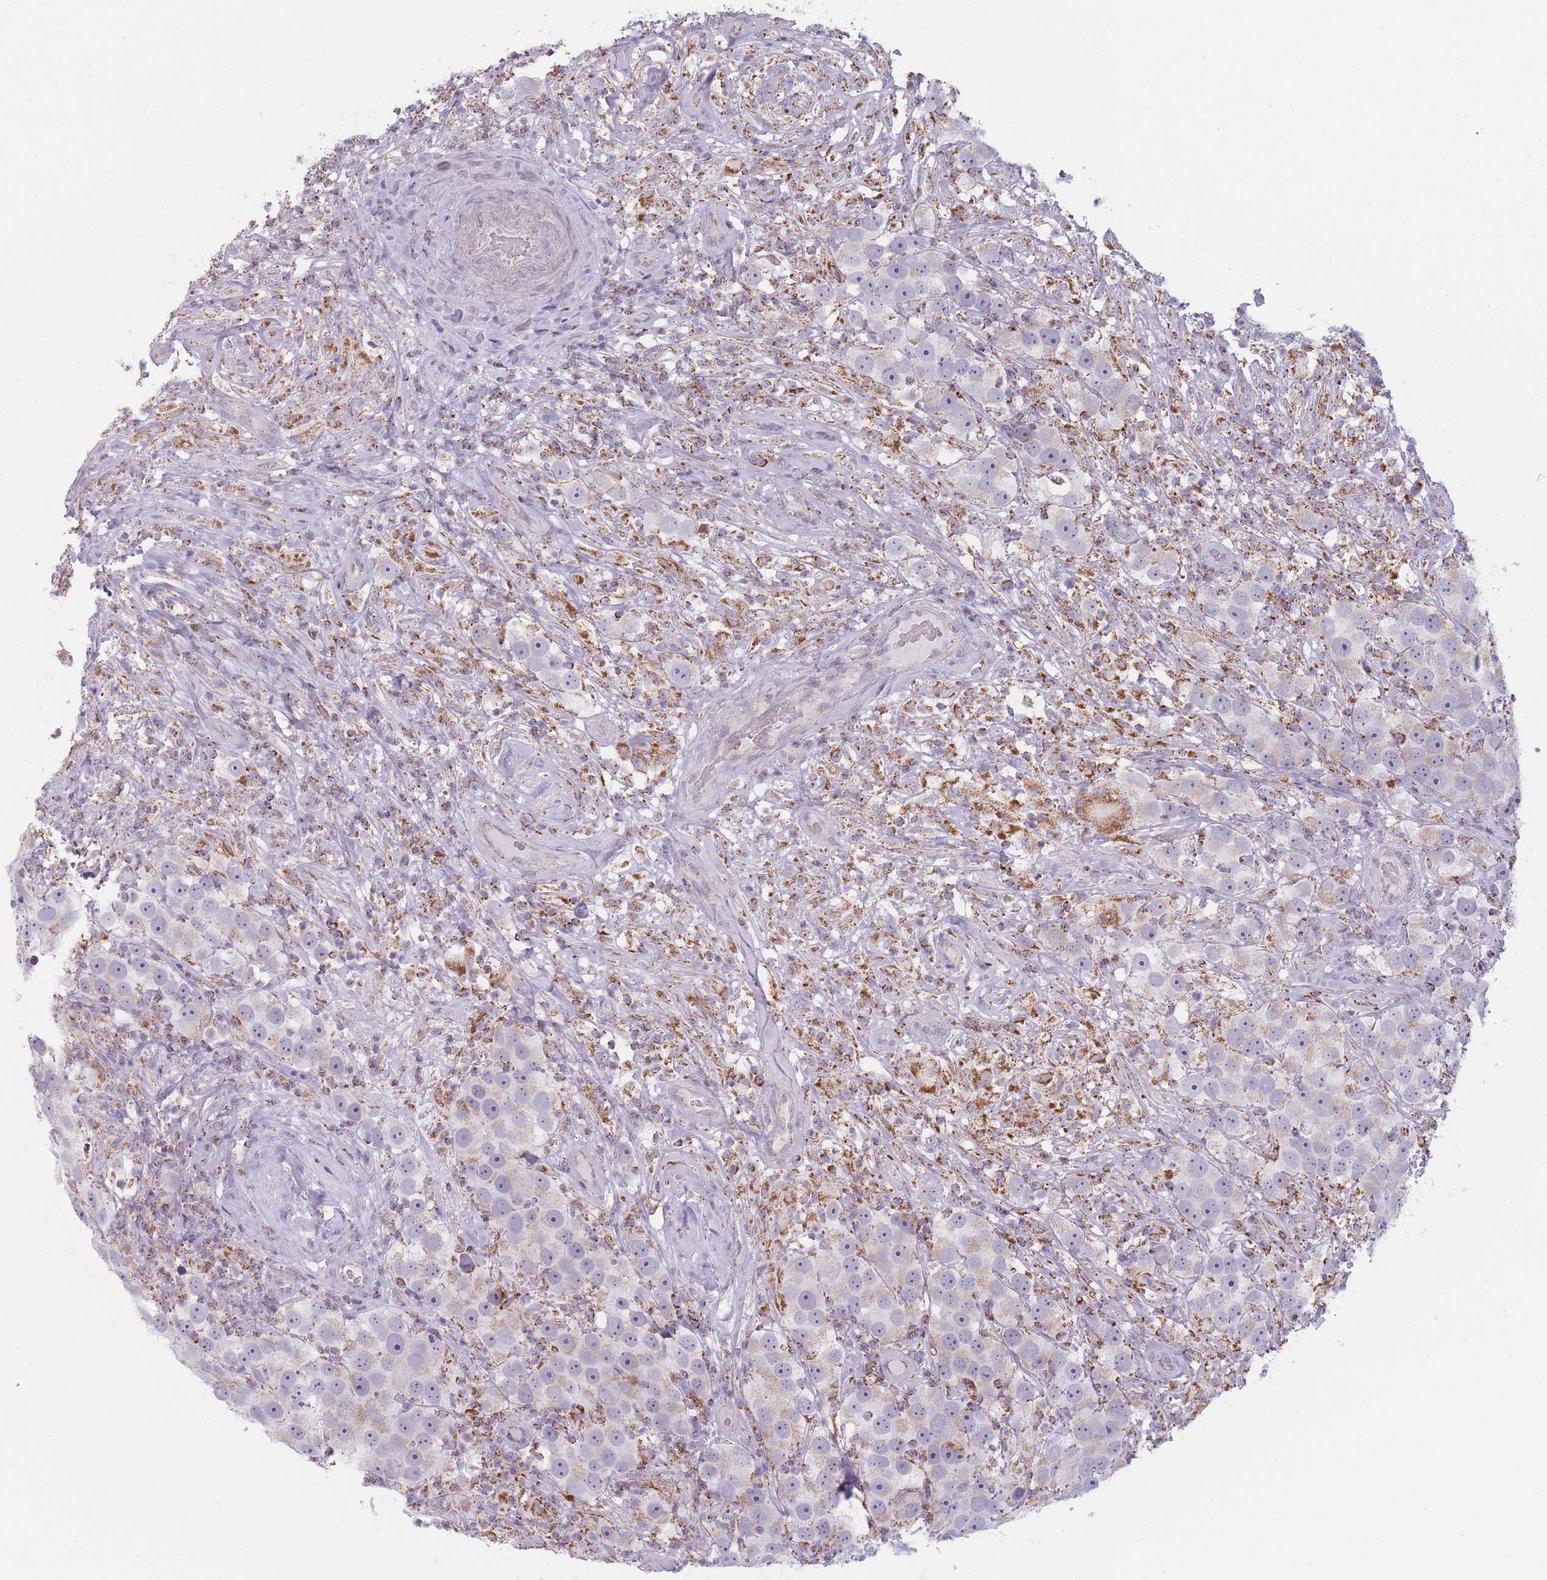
{"staining": {"intensity": "weak", "quantity": "<25%", "location": "cytoplasmic/membranous"}, "tissue": "testis cancer", "cell_type": "Tumor cells", "image_type": "cancer", "snomed": [{"axis": "morphology", "description": "Seminoma, NOS"}, {"axis": "topography", "description": "Testis"}], "caption": "A high-resolution photomicrograph shows immunohistochemistry (IHC) staining of testis cancer, which displays no significant expression in tumor cells. (DAB (3,3'-diaminobenzidine) immunohistochemistry (IHC) visualized using brightfield microscopy, high magnification).", "gene": "DCHS1", "patient": {"sex": "male", "age": 49}}